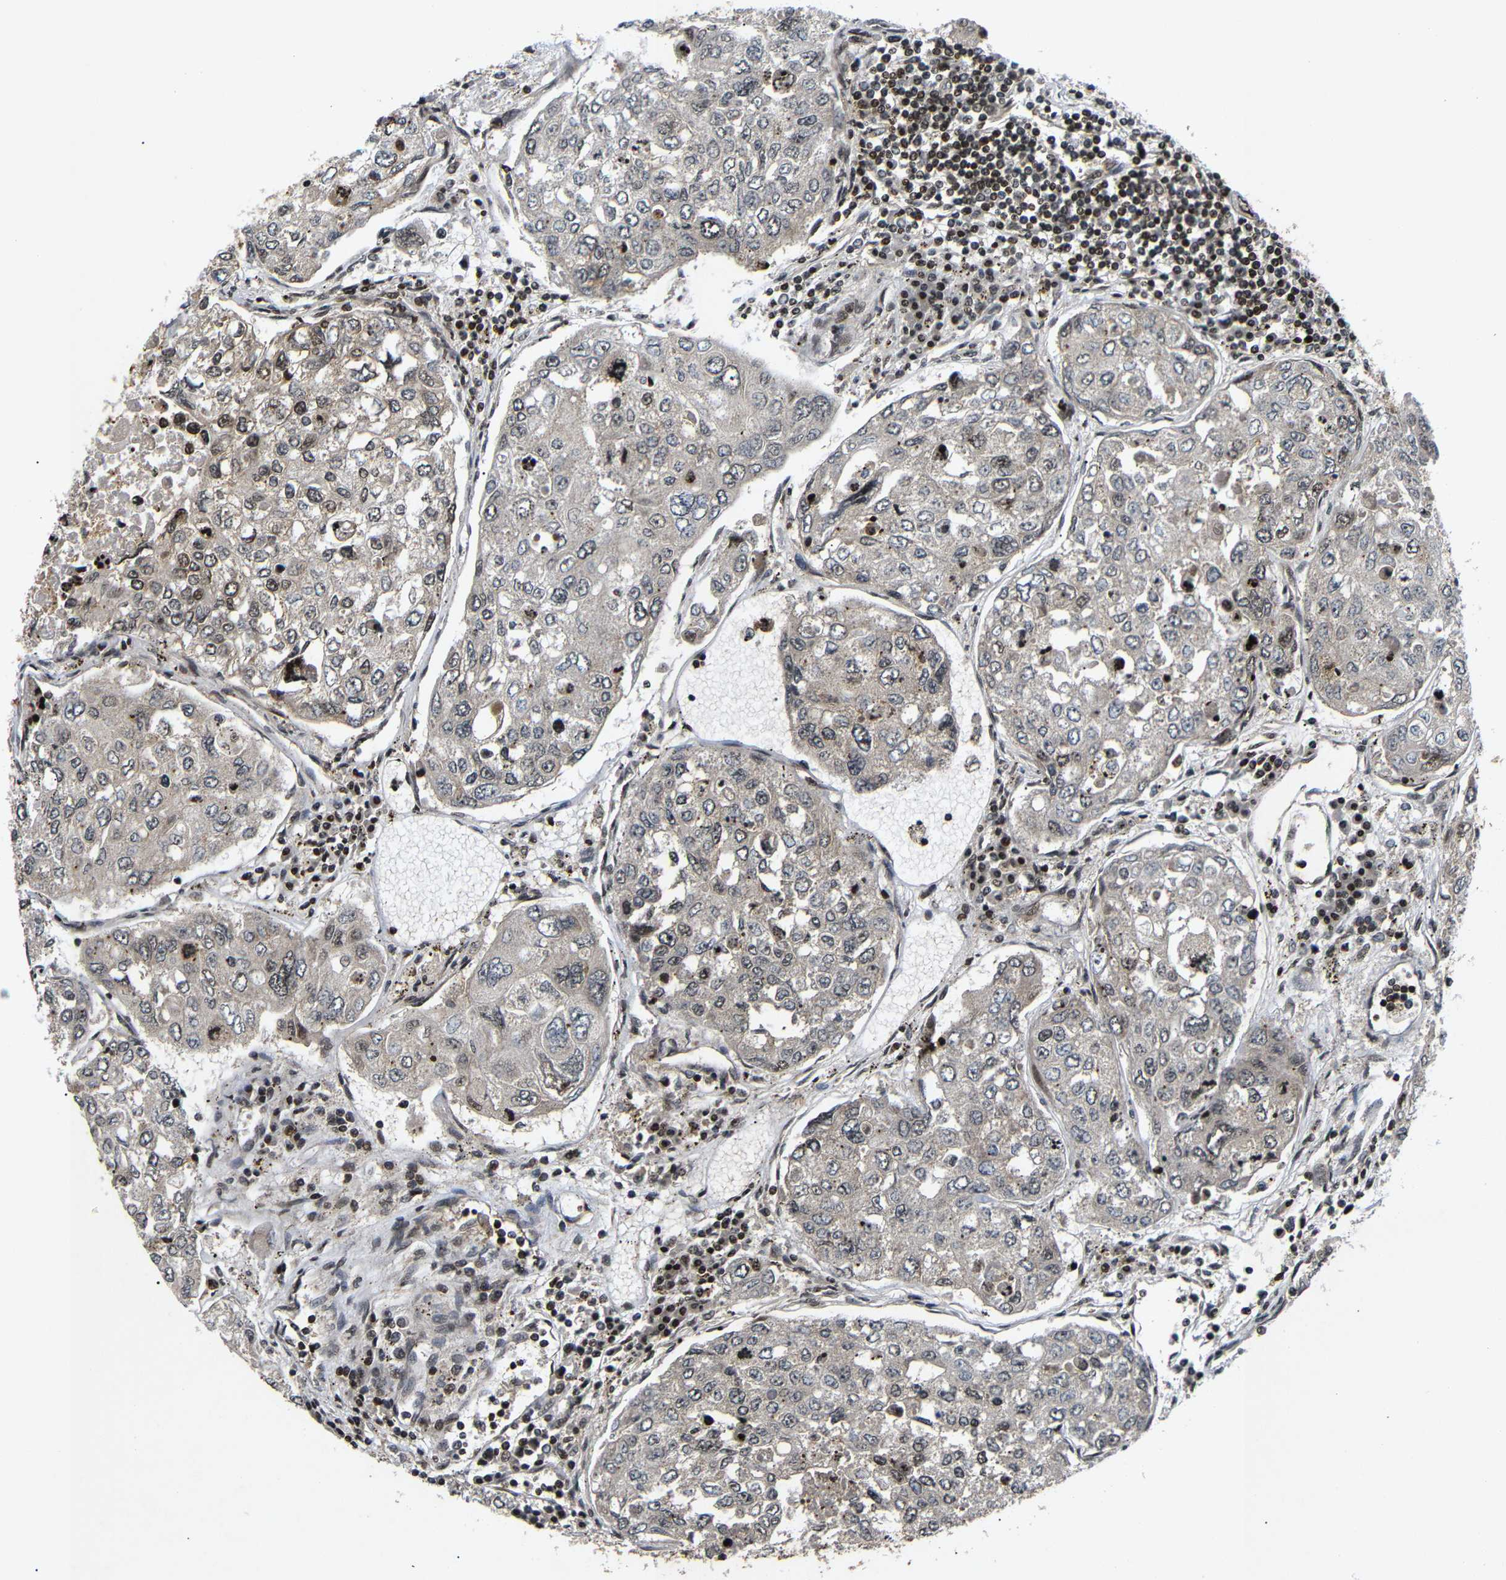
{"staining": {"intensity": "moderate", "quantity": "<25%", "location": "nuclear"}, "tissue": "urothelial cancer", "cell_type": "Tumor cells", "image_type": "cancer", "snomed": [{"axis": "morphology", "description": "Urothelial carcinoma, High grade"}, {"axis": "topography", "description": "Lymph node"}, {"axis": "topography", "description": "Urinary bladder"}], "caption": "Immunohistochemistry (DAB) staining of urothelial carcinoma (high-grade) shows moderate nuclear protein staining in about <25% of tumor cells.", "gene": "KIF23", "patient": {"sex": "male", "age": 51}}